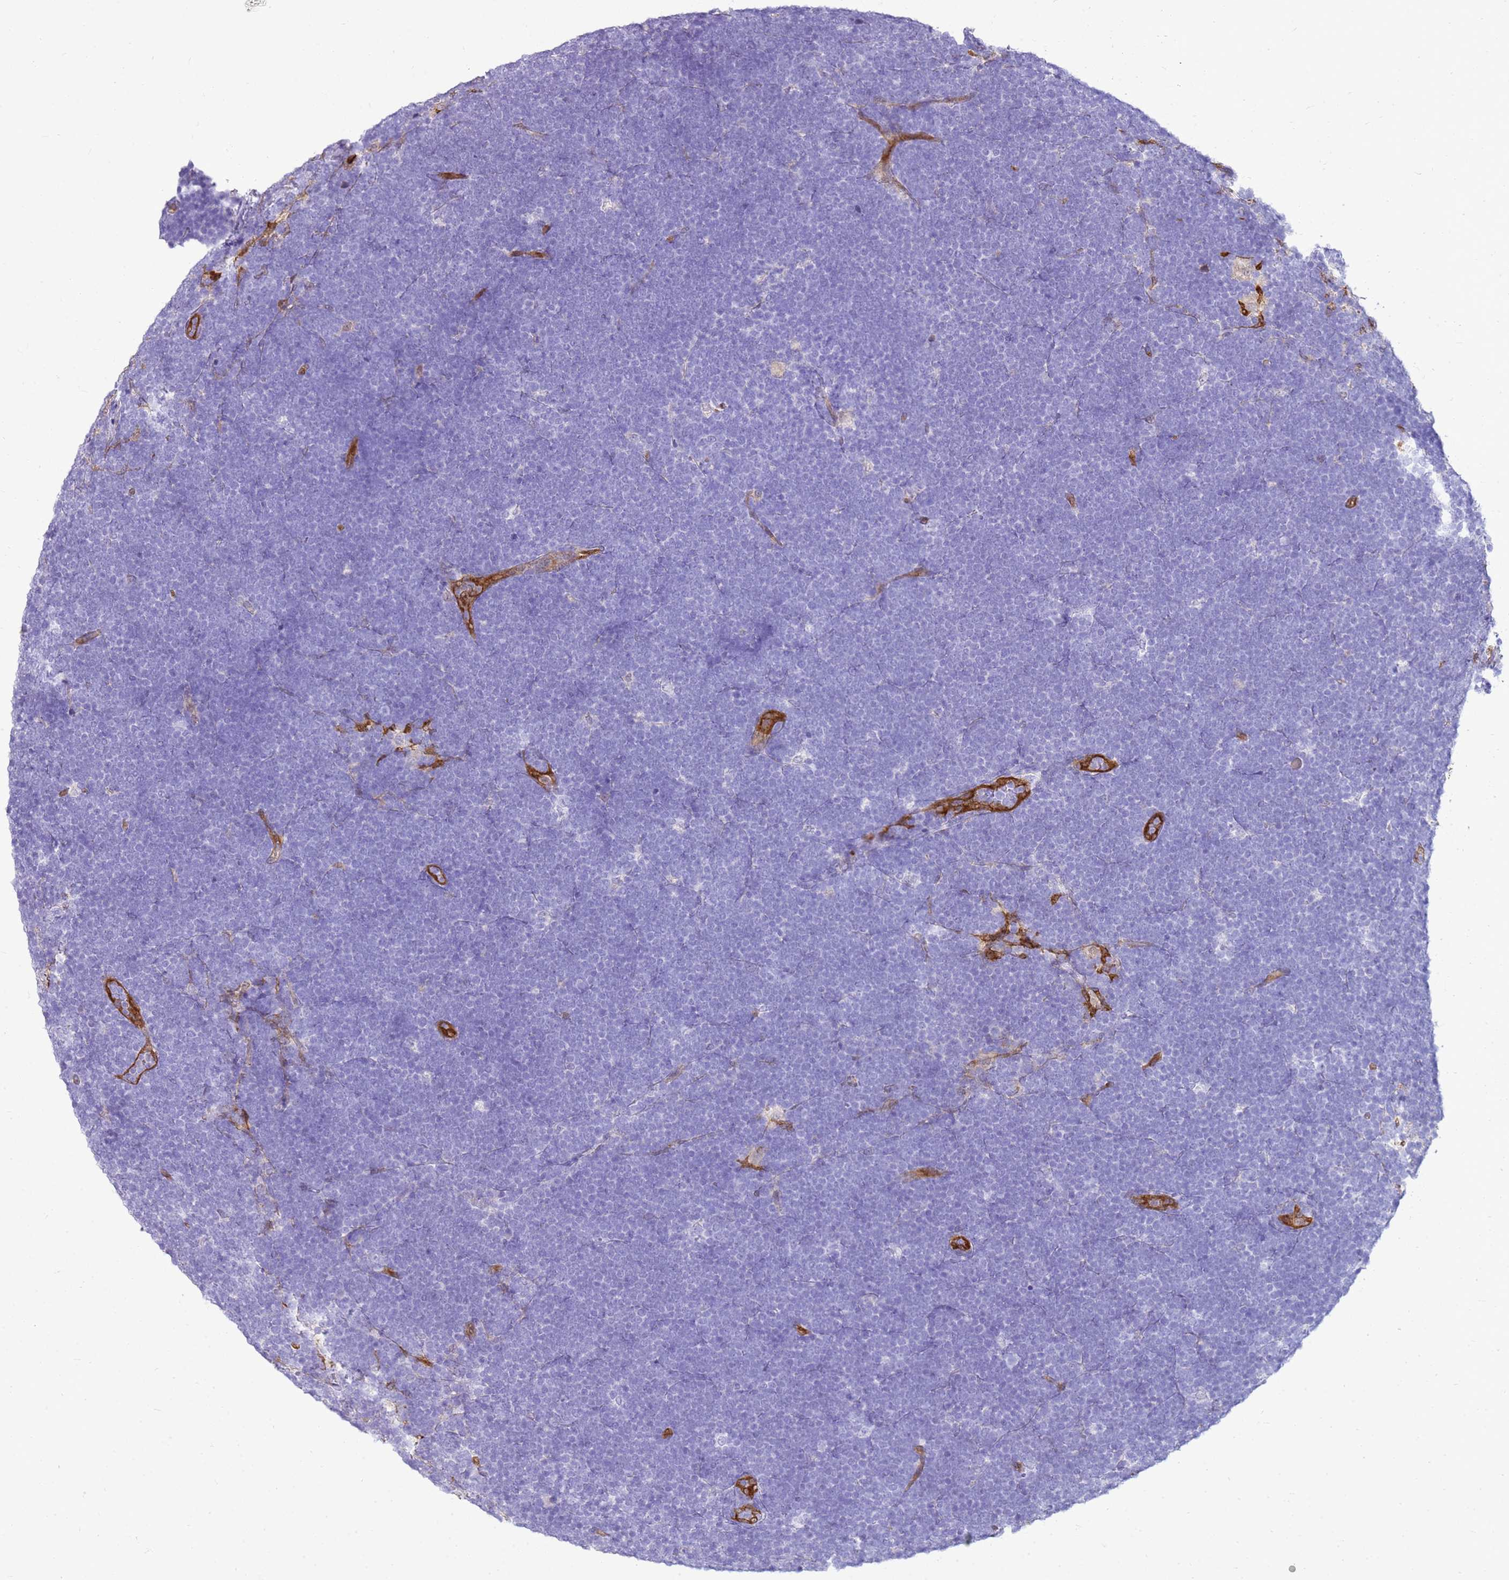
{"staining": {"intensity": "negative", "quantity": "none", "location": "none"}, "tissue": "lymphoma", "cell_type": "Tumor cells", "image_type": "cancer", "snomed": [{"axis": "morphology", "description": "Malignant lymphoma, non-Hodgkin's type, High grade"}, {"axis": "topography", "description": "Lymph node"}], "caption": "The photomicrograph demonstrates no staining of tumor cells in lymphoma.", "gene": "SULT1E1", "patient": {"sex": "male", "age": 13}}